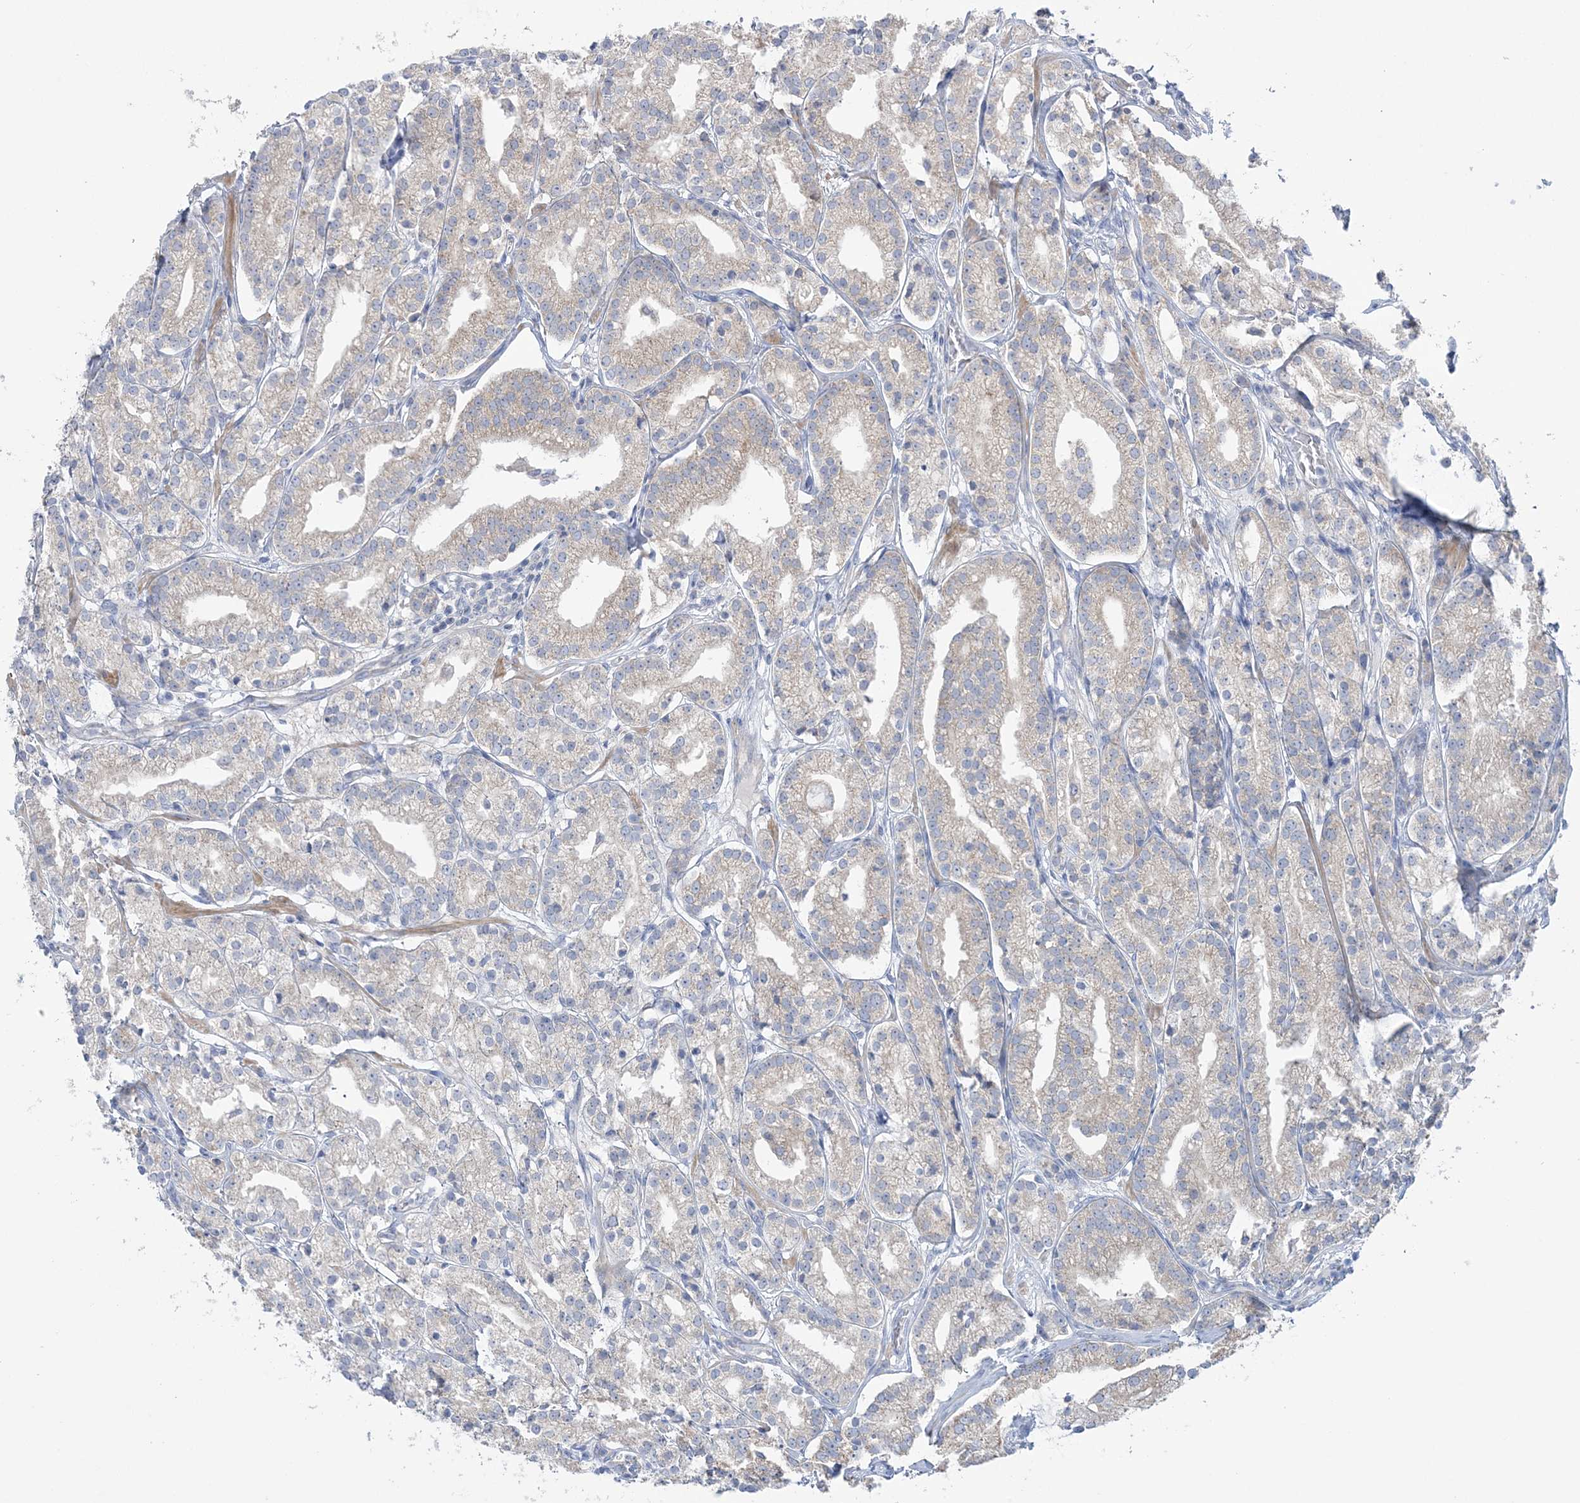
{"staining": {"intensity": "negative", "quantity": "none", "location": "none"}, "tissue": "prostate cancer", "cell_type": "Tumor cells", "image_type": "cancer", "snomed": [{"axis": "morphology", "description": "Adenocarcinoma, High grade"}, {"axis": "topography", "description": "Prostate"}], "caption": "This is a micrograph of immunohistochemistry (IHC) staining of adenocarcinoma (high-grade) (prostate), which shows no positivity in tumor cells.", "gene": "MMADHC", "patient": {"sex": "male", "age": 69}}